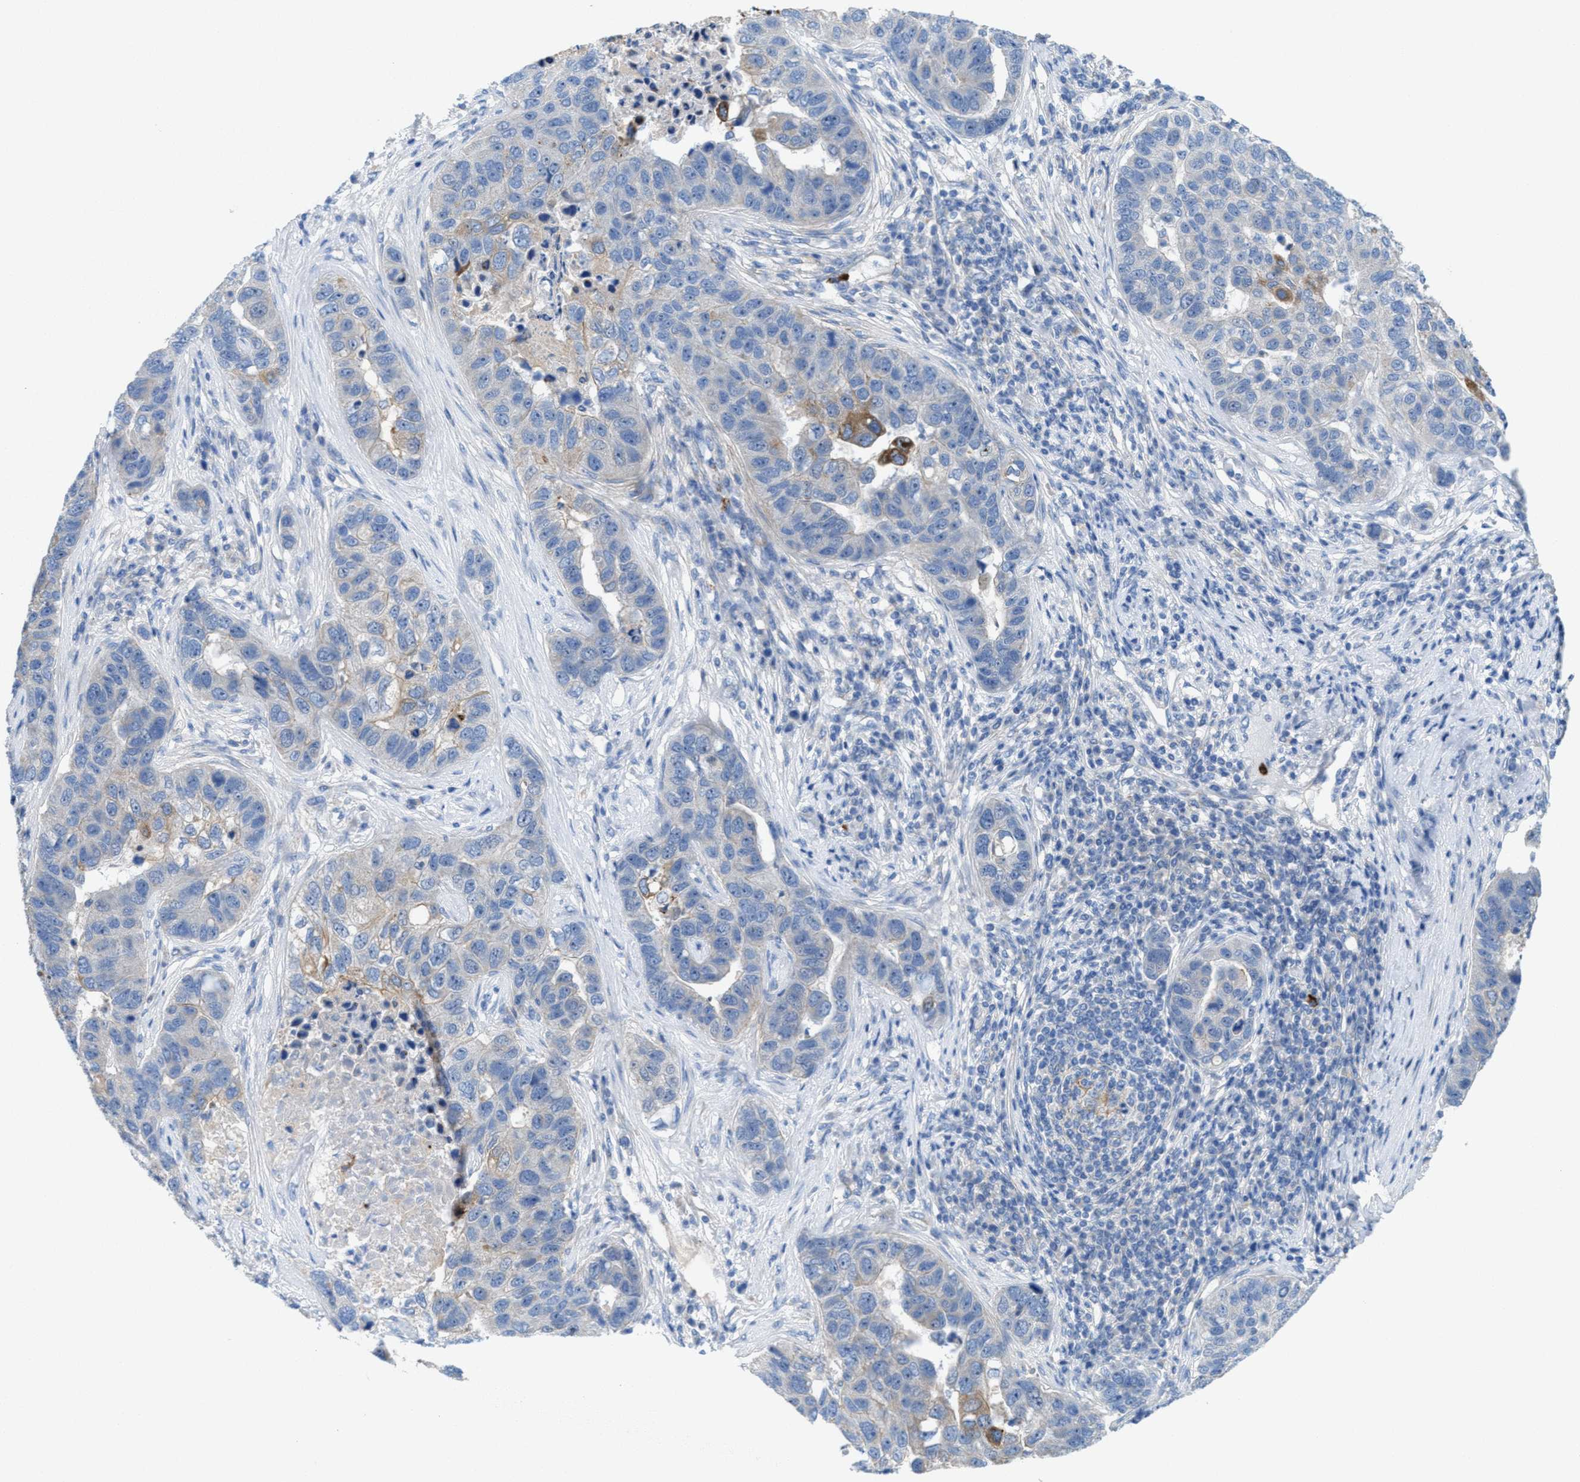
{"staining": {"intensity": "weak", "quantity": "<25%", "location": "cytoplasmic/membranous"}, "tissue": "pancreatic cancer", "cell_type": "Tumor cells", "image_type": "cancer", "snomed": [{"axis": "morphology", "description": "Adenocarcinoma, NOS"}, {"axis": "topography", "description": "Pancreas"}], "caption": "The image reveals no significant expression in tumor cells of pancreatic adenocarcinoma.", "gene": "CMTM1", "patient": {"sex": "female", "age": 61}}